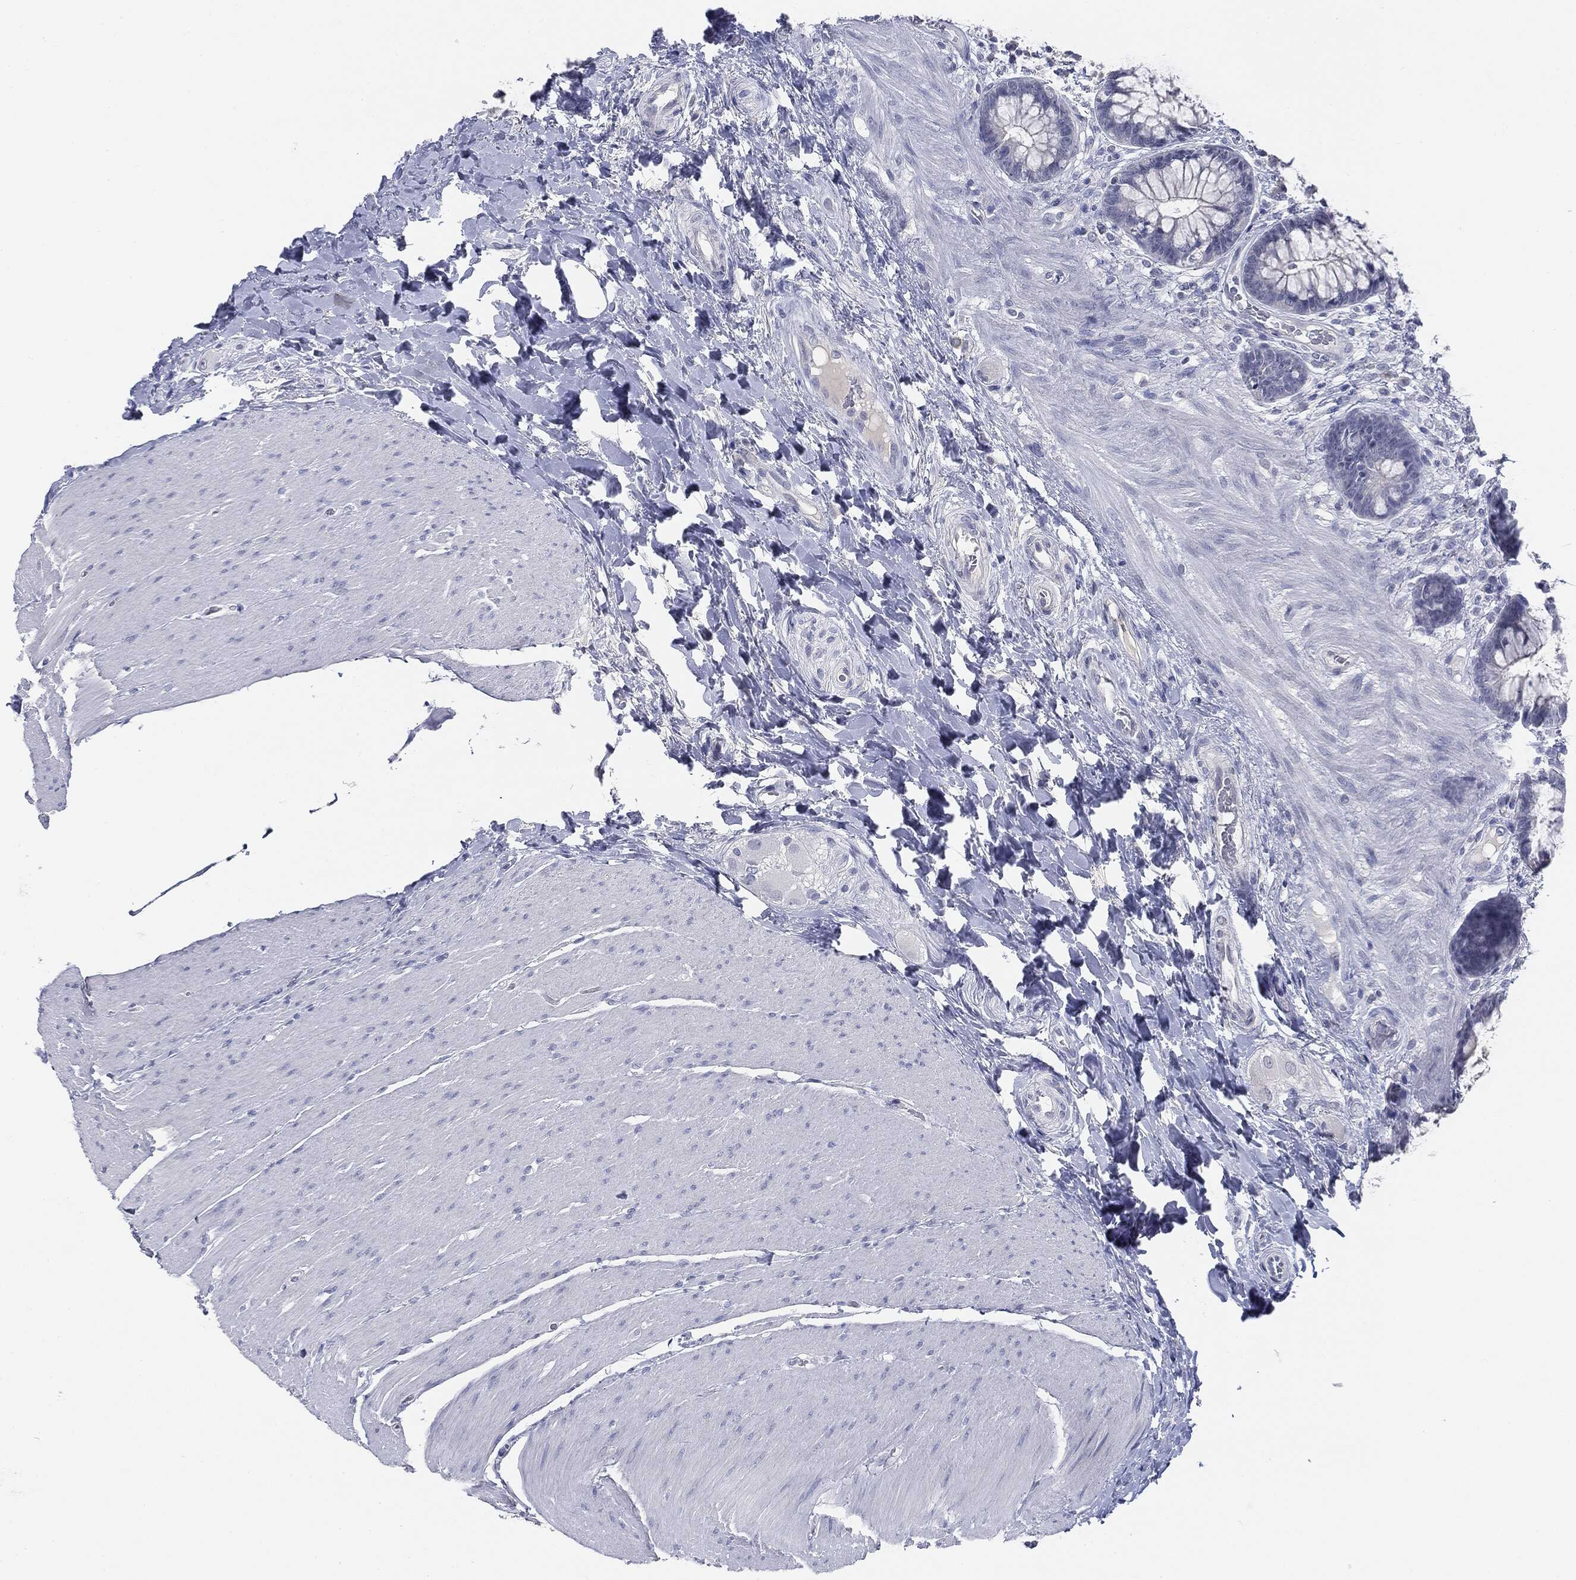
{"staining": {"intensity": "negative", "quantity": "none", "location": "none"}, "tissue": "rectum", "cell_type": "Glandular cells", "image_type": "normal", "snomed": [{"axis": "morphology", "description": "Normal tissue, NOS"}, {"axis": "topography", "description": "Rectum"}], "caption": "Immunohistochemical staining of unremarkable rectum exhibits no significant staining in glandular cells.", "gene": "CGB1", "patient": {"sex": "female", "age": 58}}